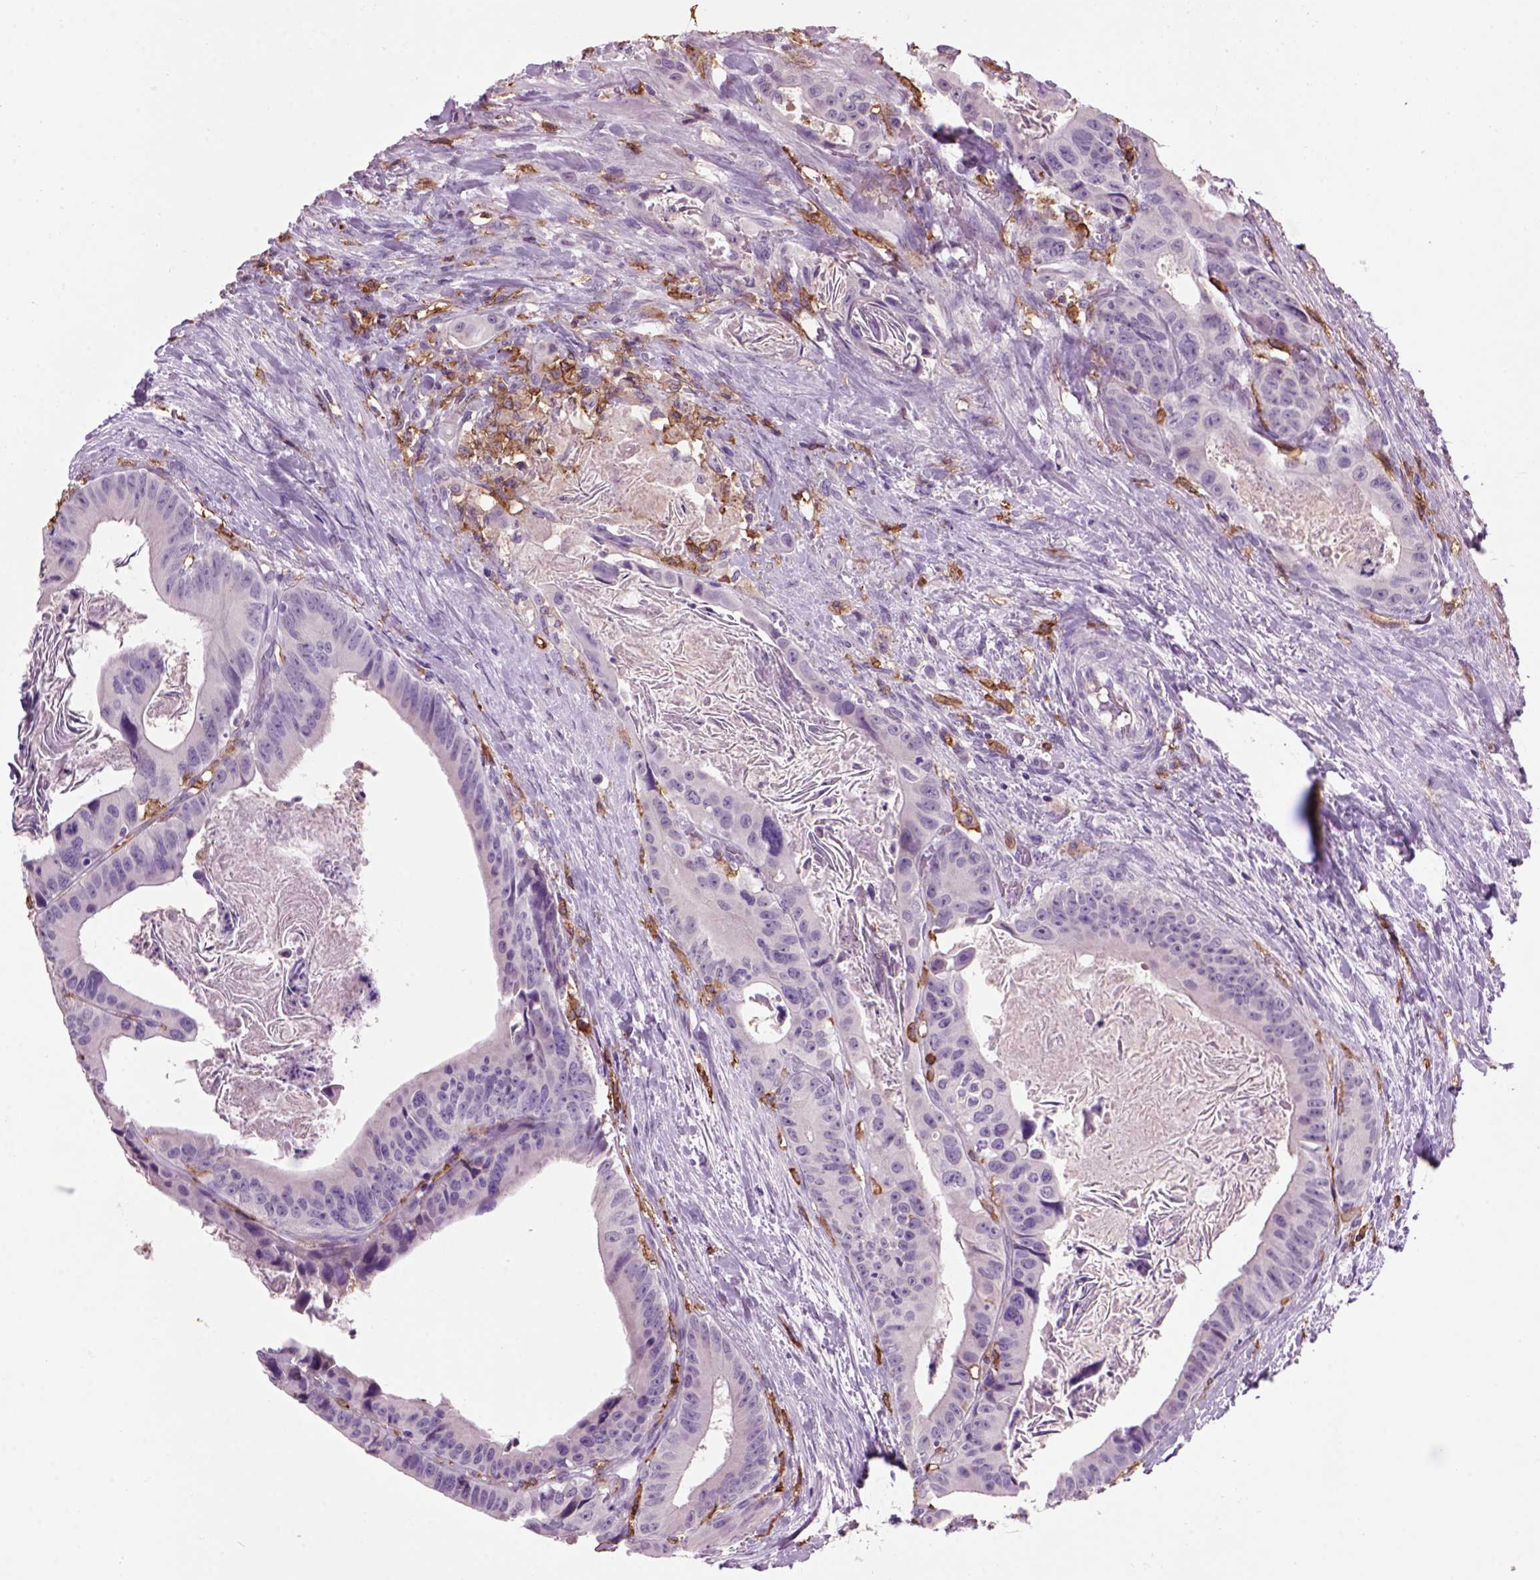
{"staining": {"intensity": "negative", "quantity": "none", "location": "none"}, "tissue": "colorectal cancer", "cell_type": "Tumor cells", "image_type": "cancer", "snomed": [{"axis": "morphology", "description": "Adenocarcinoma, NOS"}, {"axis": "topography", "description": "Rectum"}], "caption": "Immunohistochemical staining of colorectal adenocarcinoma demonstrates no significant positivity in tumor cells.", "gene": "CD14", "patient": {"sex": "male", "age": 64}}